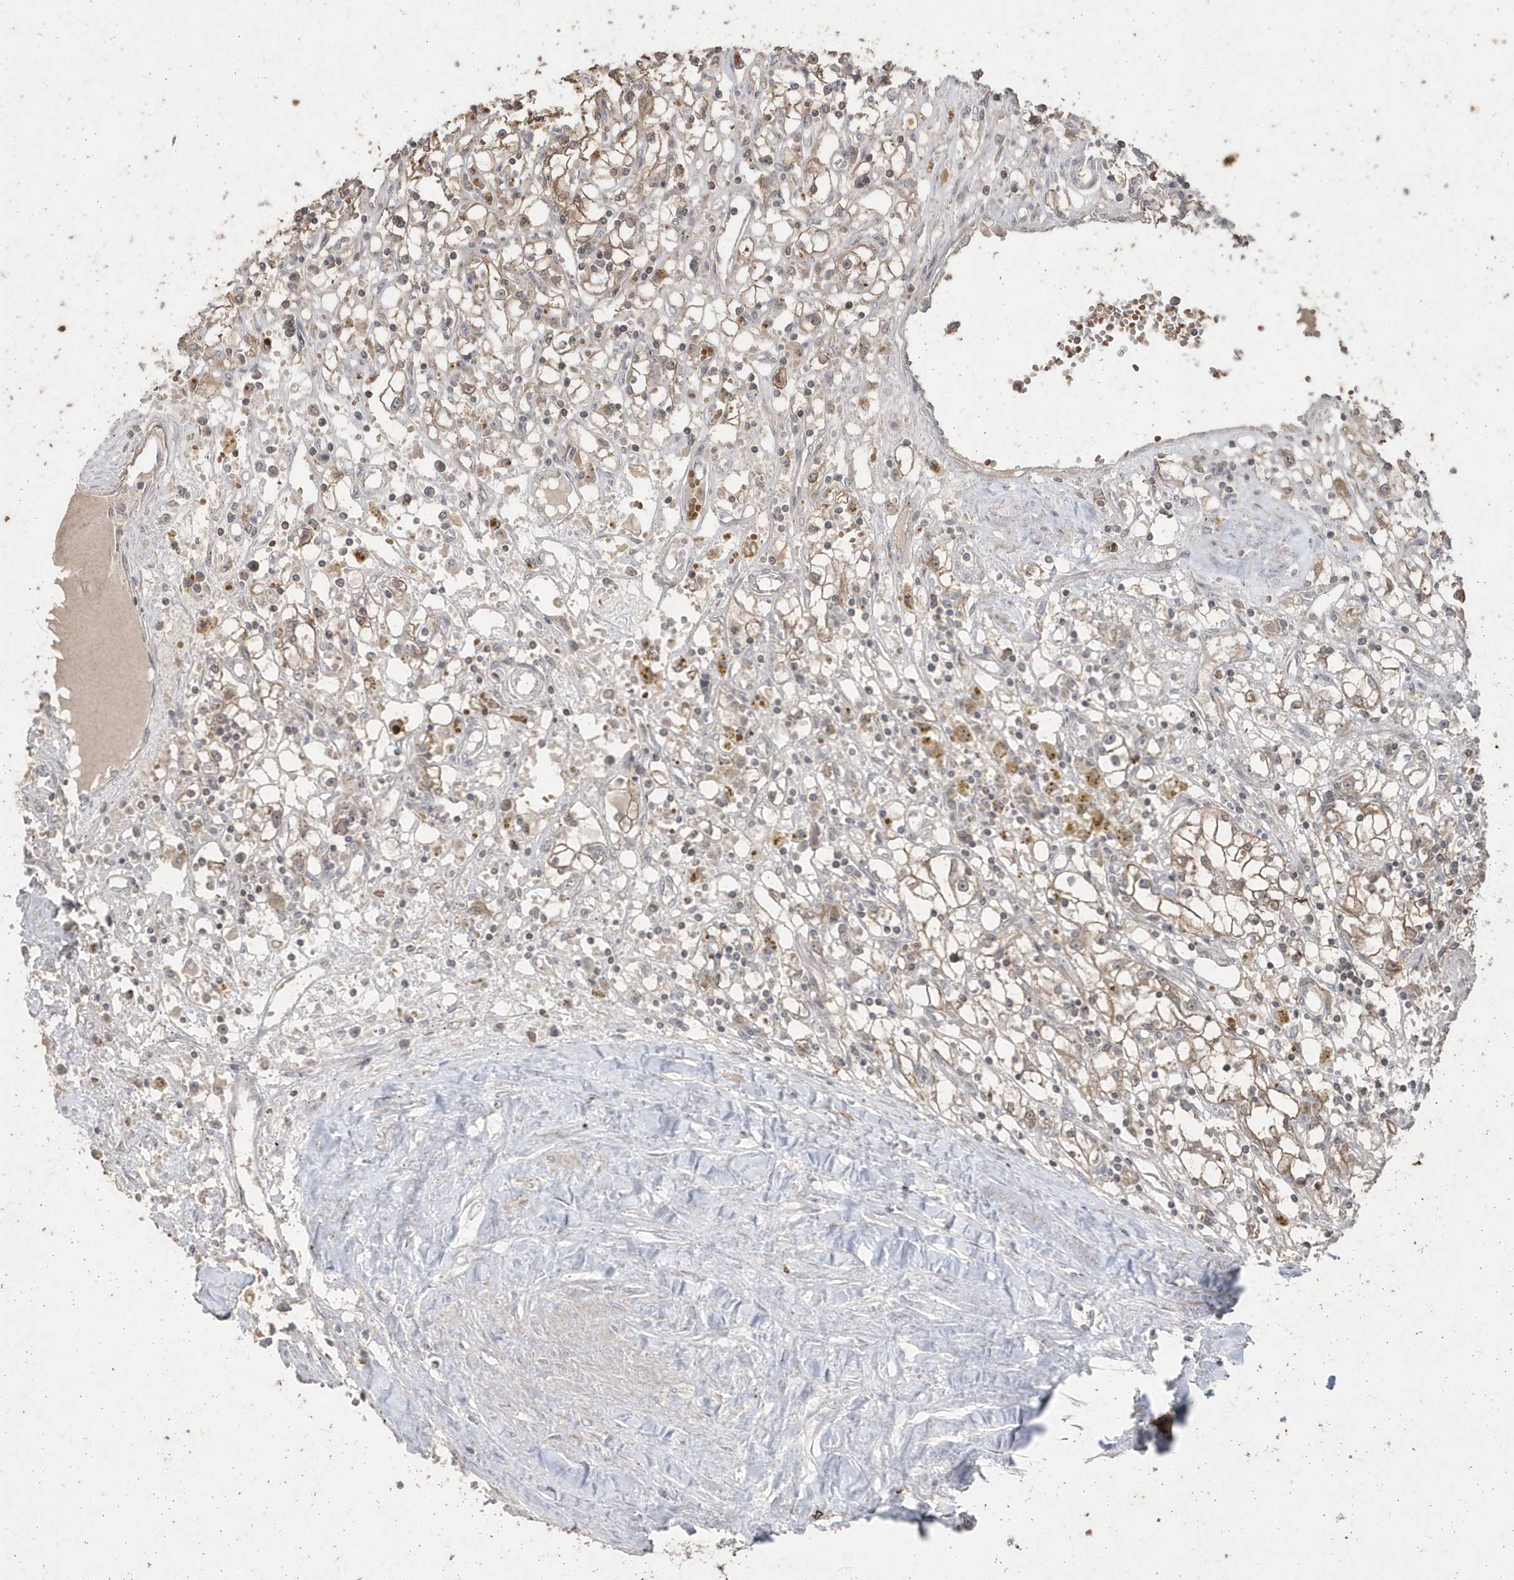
{"staining": {"intensity": "moderate", "quantity": "25%-75%", "location": "cytoplasmic/membranous"}, "tissue": "renal cancer", "cell_type": "Tumor cells", "image_type": "cancer", "snomed": [{"axis": "morphology", "description": "Adenocarcinoma, NOS"}, {"axis": "topography", "description": "Kidney"}], "caption": "High-magnification brightfield microscopy of renal cancer (adenocarcinoma) stained with DAB (brown) and counterstained with hematoxylin (blue). tumor cells exhibit moderate cytoplasmic/membranous expression is identified in approximately25%-75% of cells.", "gene": "GEMIN6", "patient": {"sex": "male", "age": 56}}